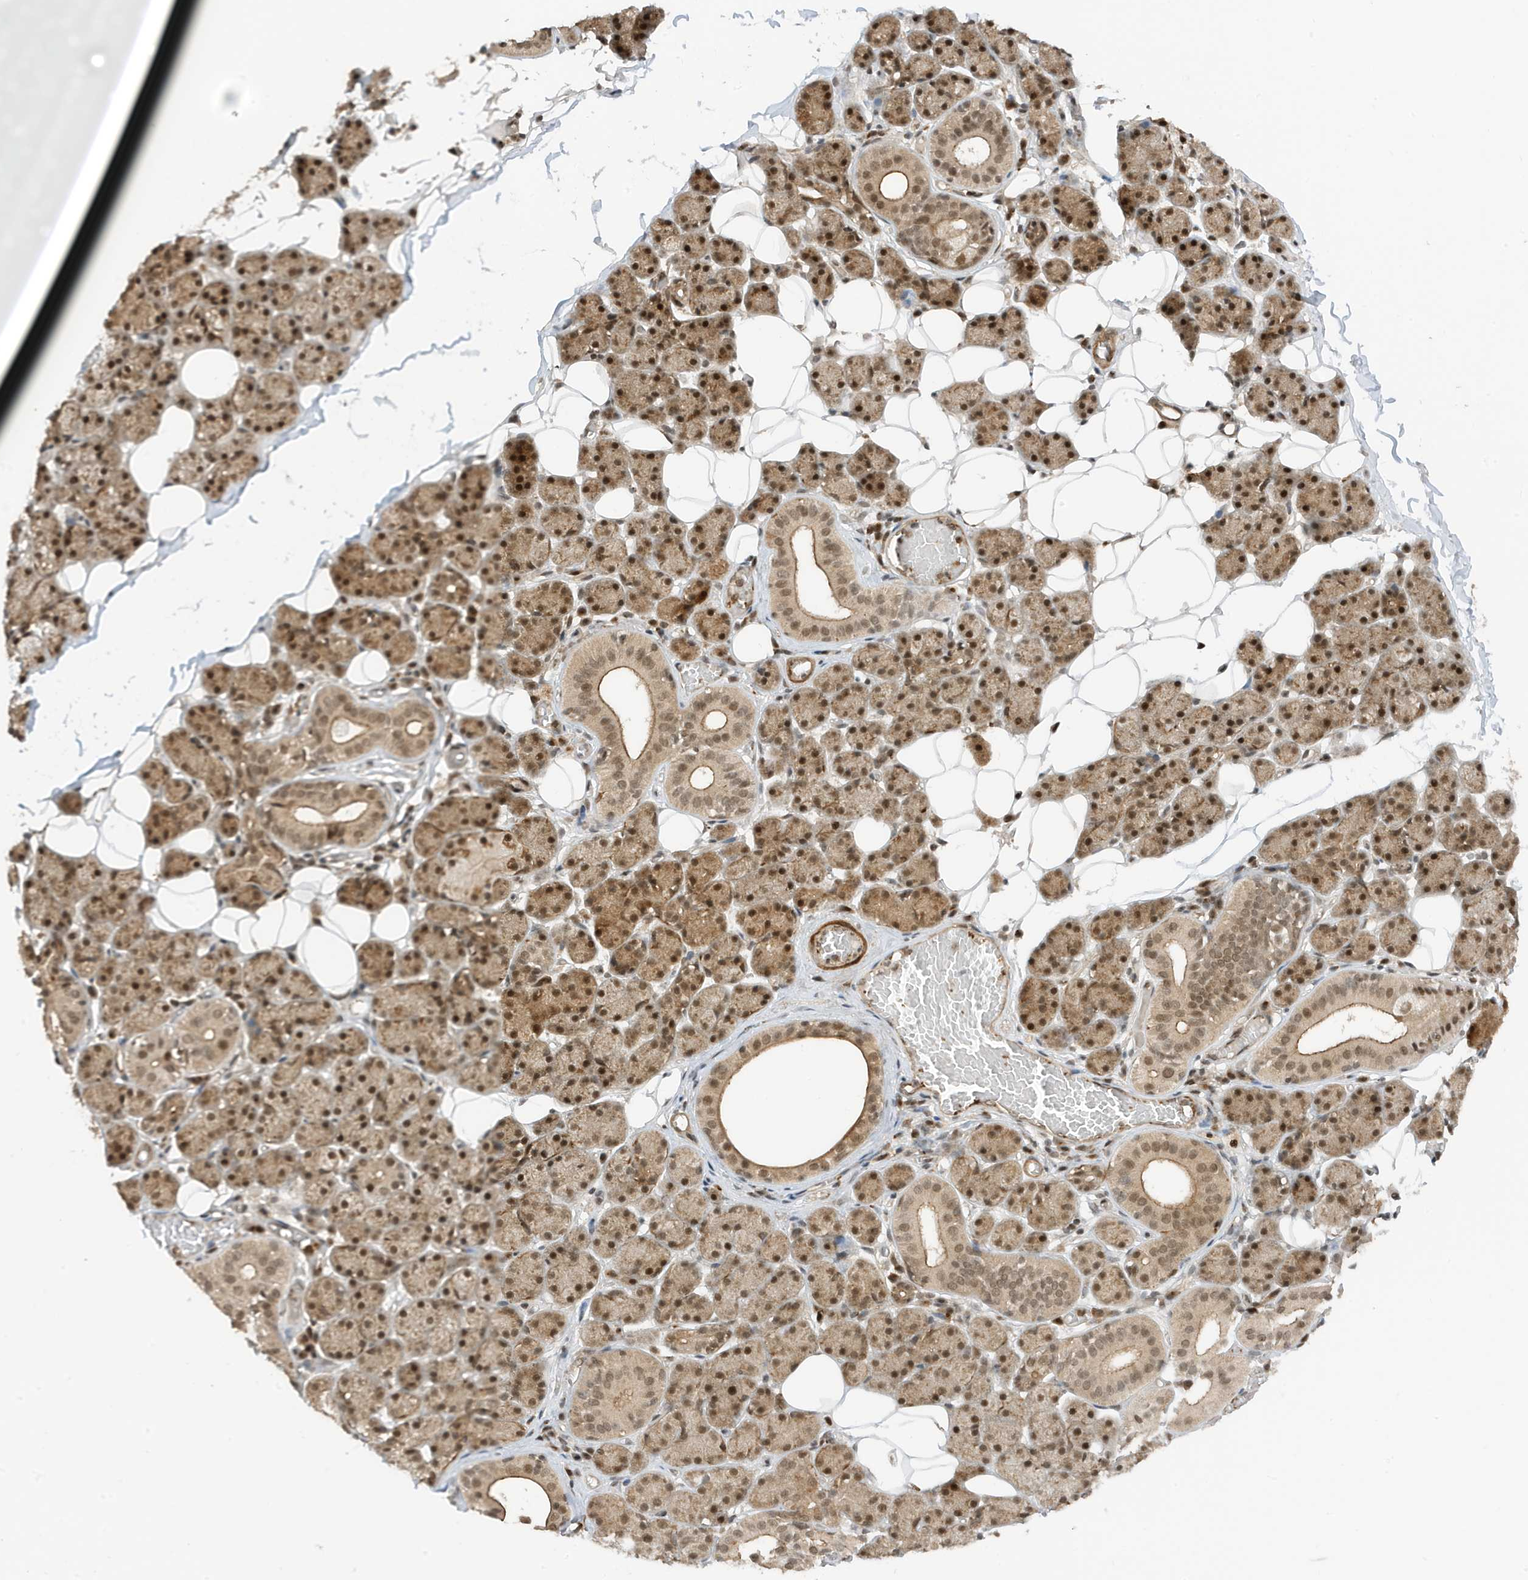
{"staining": {"intensity": "strong", "quantity": "25%-75%", "location": "cytoplasmic/membranous,nuclear"}, "tissue": "salivary gland", "cell_type": "Glandular cells", "image_type": "normal", "snomed": [{"axis": "morphology", "description": "Normal tissue, NOS"}, {"axis": "topography", "description": "Salivary gland"}], "caption": "A high-resolution image shows immunohistochemistry staining of normal salivary gland, which shows strong cytoplasmic/membranous,nuclear expression in approximately 25%-75% of glandular cells.", "gene": "MAST3", "patient": {"sex": "female", "age": 33}}